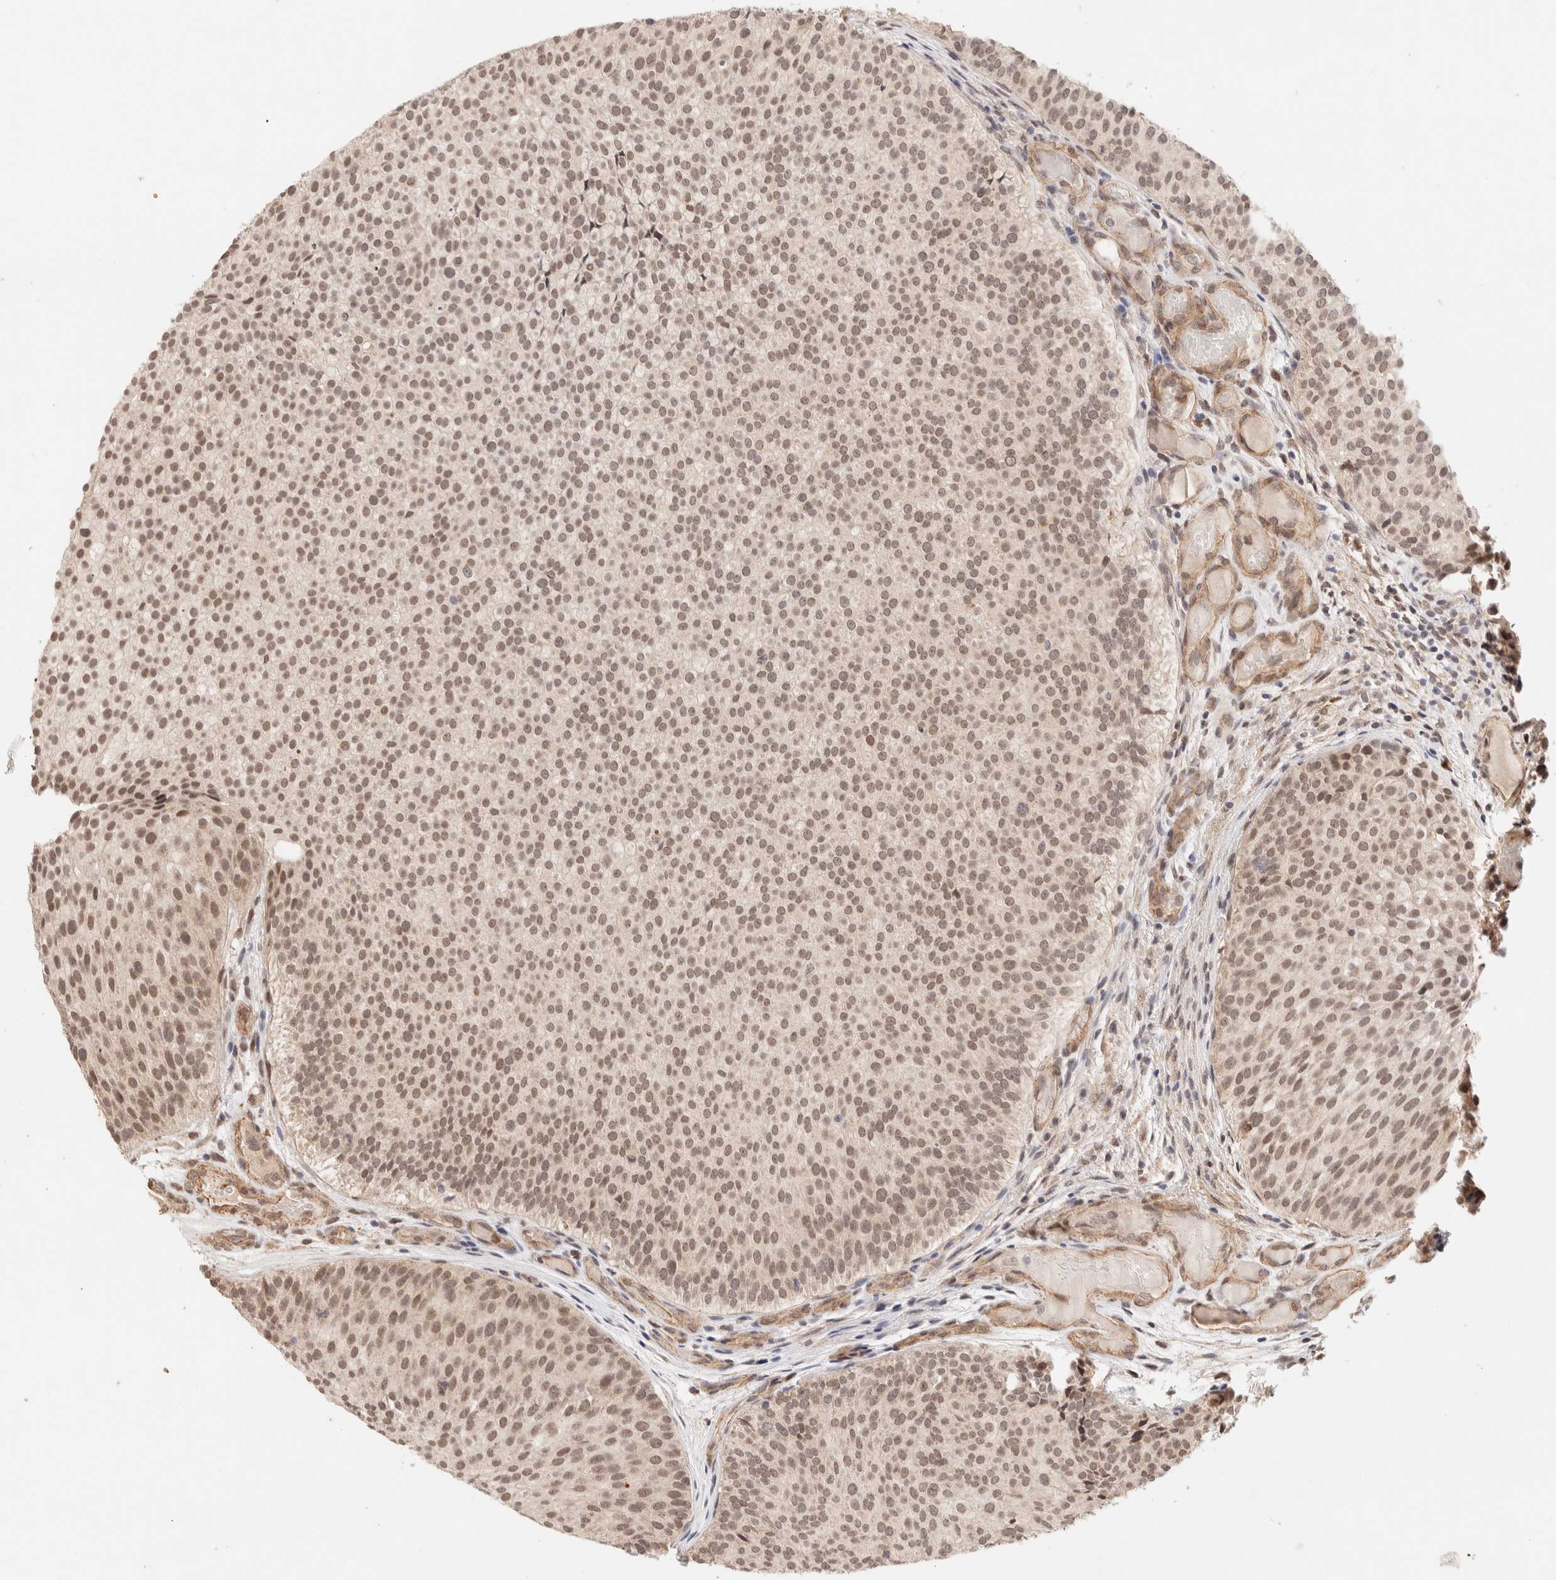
{"staining": {"intensity": "moderate", "quantity": ">75%", "location": "nuclear"}, "tissue": "urothelial cancer", "cell_type": "Tumor cells", "image_type": "cancer", "snomed": [{"axis": "morphology", "description": "Urothelial carcinoma, Low grade"}, {"axis": "topography", "description": "Urinary bladder"}], "caption": "A brown stain highlights moderate nuclear staining of a protein in urothelial carcinoma (low-grade) tumor cells.", "gene": "BRPF3", "patient": {"sex": "male", "age": 86}}